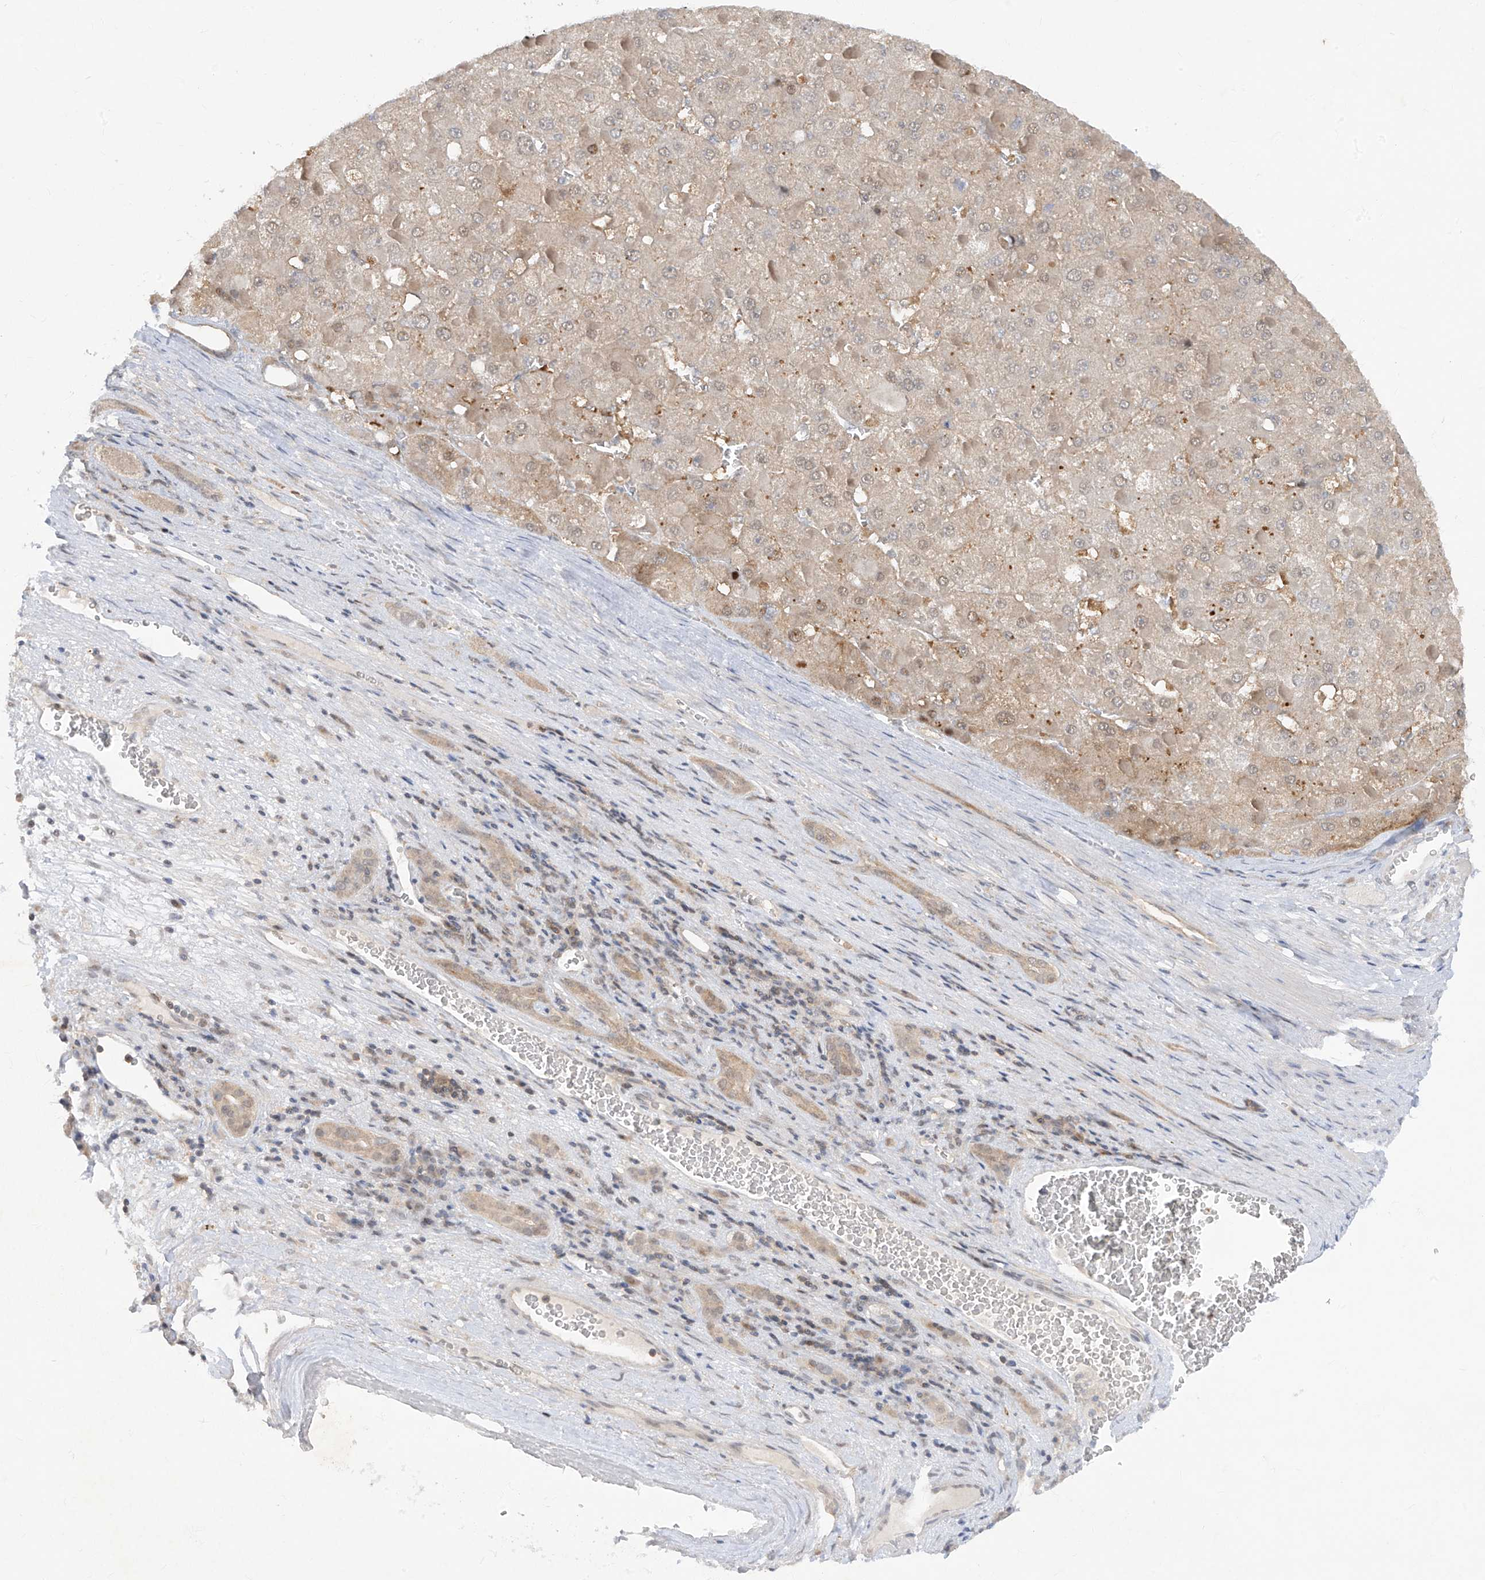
{"staining": {"intensity": "weak", "quantity": "<25%", "location": "cytoplasmic/membranous"}, "tissue": "liver cancer", "cell_type": "Tumor cells", "image_type": "cancer", "snomed": [{"axis": "morphology", "description": "Carcinoma, Hepatocellular, NOS"}, {"axis": "topography", "description": "Liver"}], "caption": "There is no significant positivity in tumor cells of liver hepatocellular carcinoma.", "gene": "ZNF358", "patient": {"sex": "female", "age": 73}}